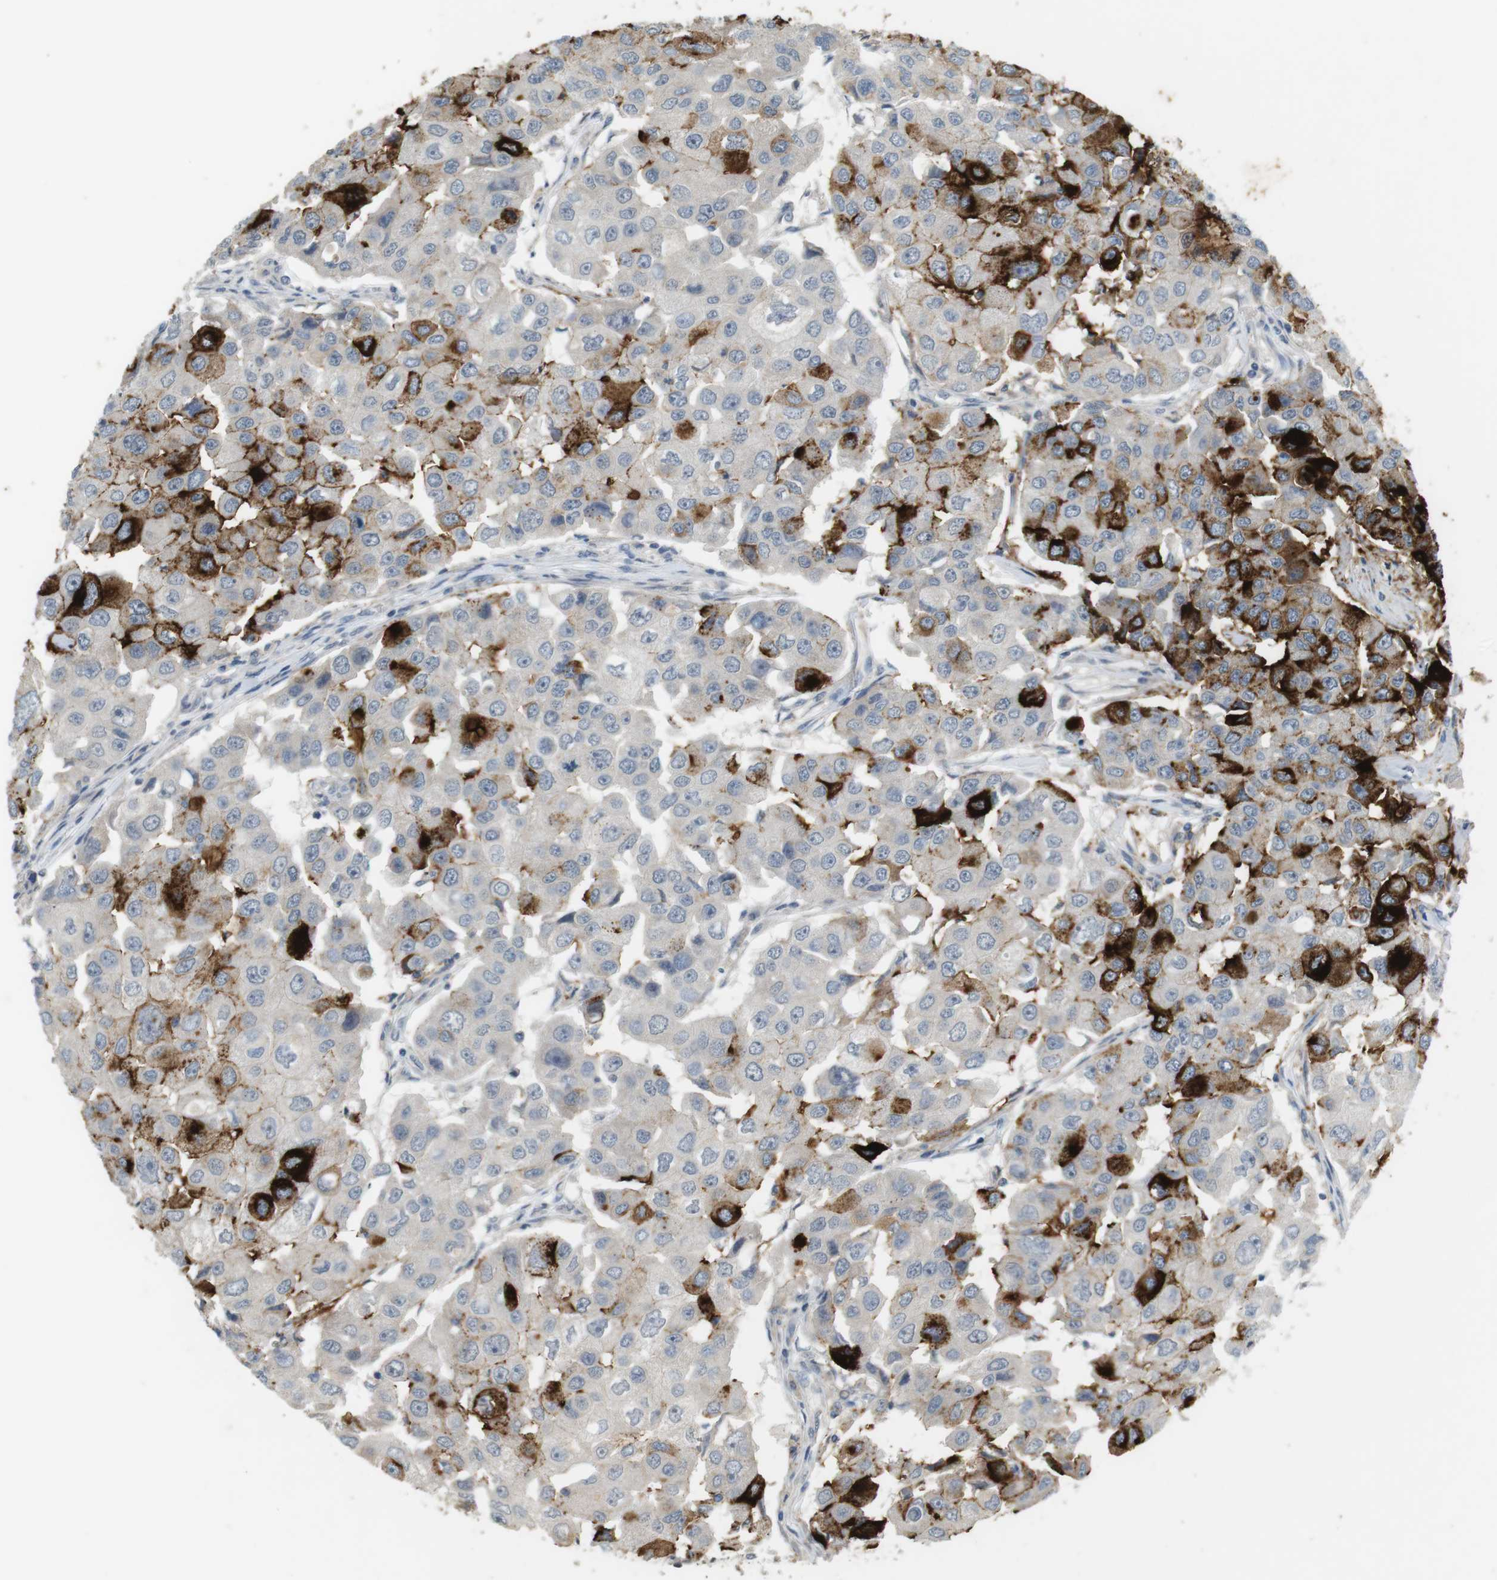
{"staining": {"intensity": "strong", "quantity": "<25%", "location": "cytoplasmic/membranous"}, "tissue": "breast cancer", "cell_type": "Tumor cells", "image_type": "cancer", "snomed": [{"axis": "morphology", "description": "Duct carcinoma"}, {"axis": "topography", "description": "Breast"}], "caption": "Infiltrating ductal carcinoma (breast) was stained to show a protein in brown. There is medium levels of strong cytoplasmic/membranous staining in approximately <25% of tumor cells.", "gene": "MUC5B", "patient": {"sex": "female", "age": 27}}